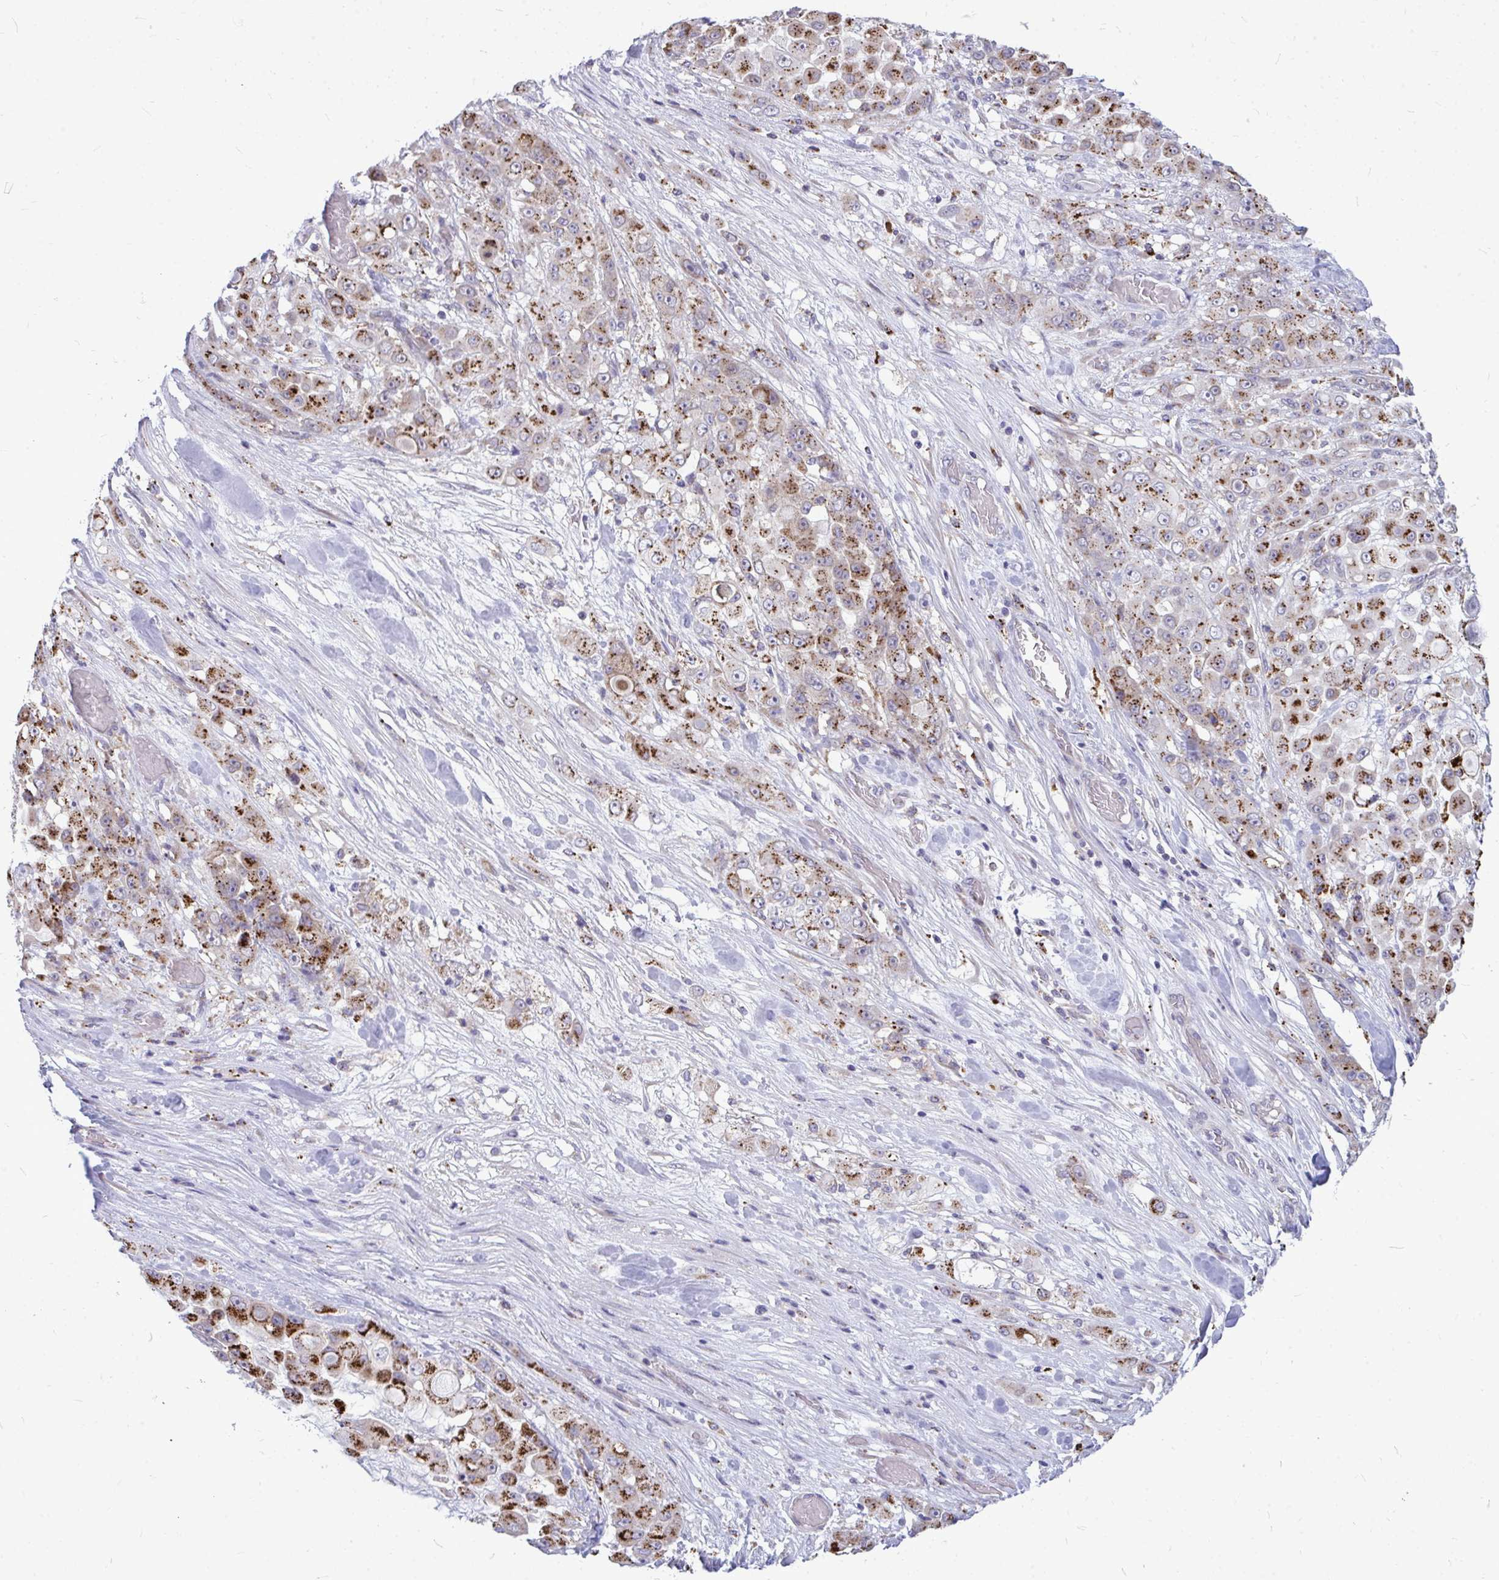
{"staining": {"intensity": "strong", "quantity": "25%-75%", "location": "cytoplasmic/membranous"}, "tissue": "stomach cancer", "cell_type": "Tumor cells", "image_type": "cancer", "snomed": [{"axis": "morphology", "description": "Adenocarcinoma, NOS"}, {"axis": "topography", "description": "Stomach"}], "caption": "Adenocarcinoma (stomach) tissue demonstrates strong cytoplasmic/membranous expression in approximately 25%-75% of tumor cells The protein of interest is shown in brown color, while the nuclei are stained blue.", "gene": "ZSCAN25", "patient": {"sex": "female", "age": 76}}